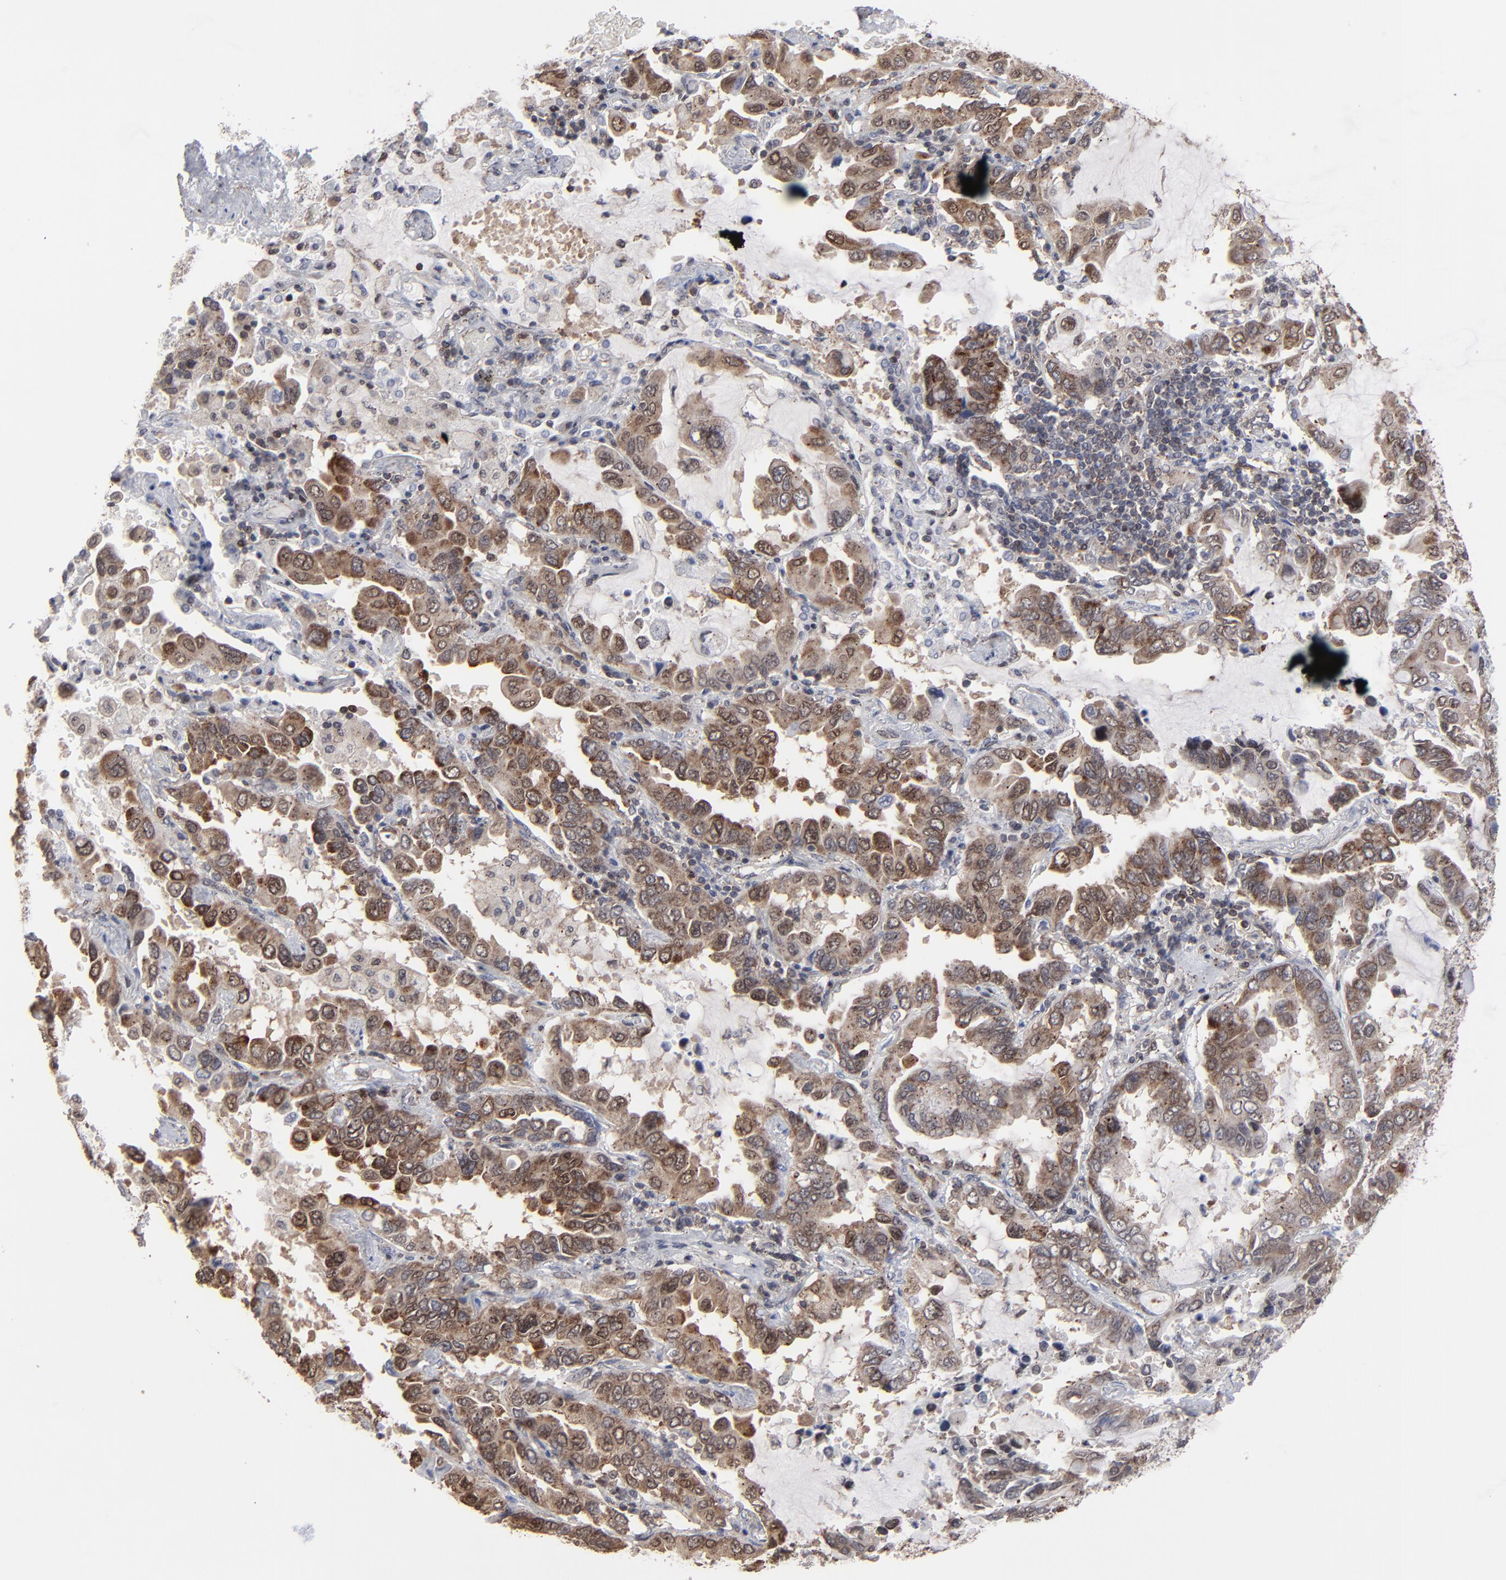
{"staining": {"intensity": "moderate", "quantity": ">75%", "location": "cytoplasmic/membranous,nuclear"}, "tissue": "lung cancer", "cell_type": "Tumor cells", "image_type": "cancer", "snomed": [{"axis": "morphology", "description": "Adenocarcinoma, NOS"}, {"axis": "topography", "description": "Lung"}], "caption": "Lung cancer (adenocarcinoma) tissue exhibits moderate cytoplasmic/membranous and nuclear positivity in about >75% of tumor cells The staining was performed using DAB, with brown indicating positive protein expression. Nuclei are stained blue with hematoxylin.", "gene": "KIAA2026", "patient": {"sex": "male", "age": 64}}